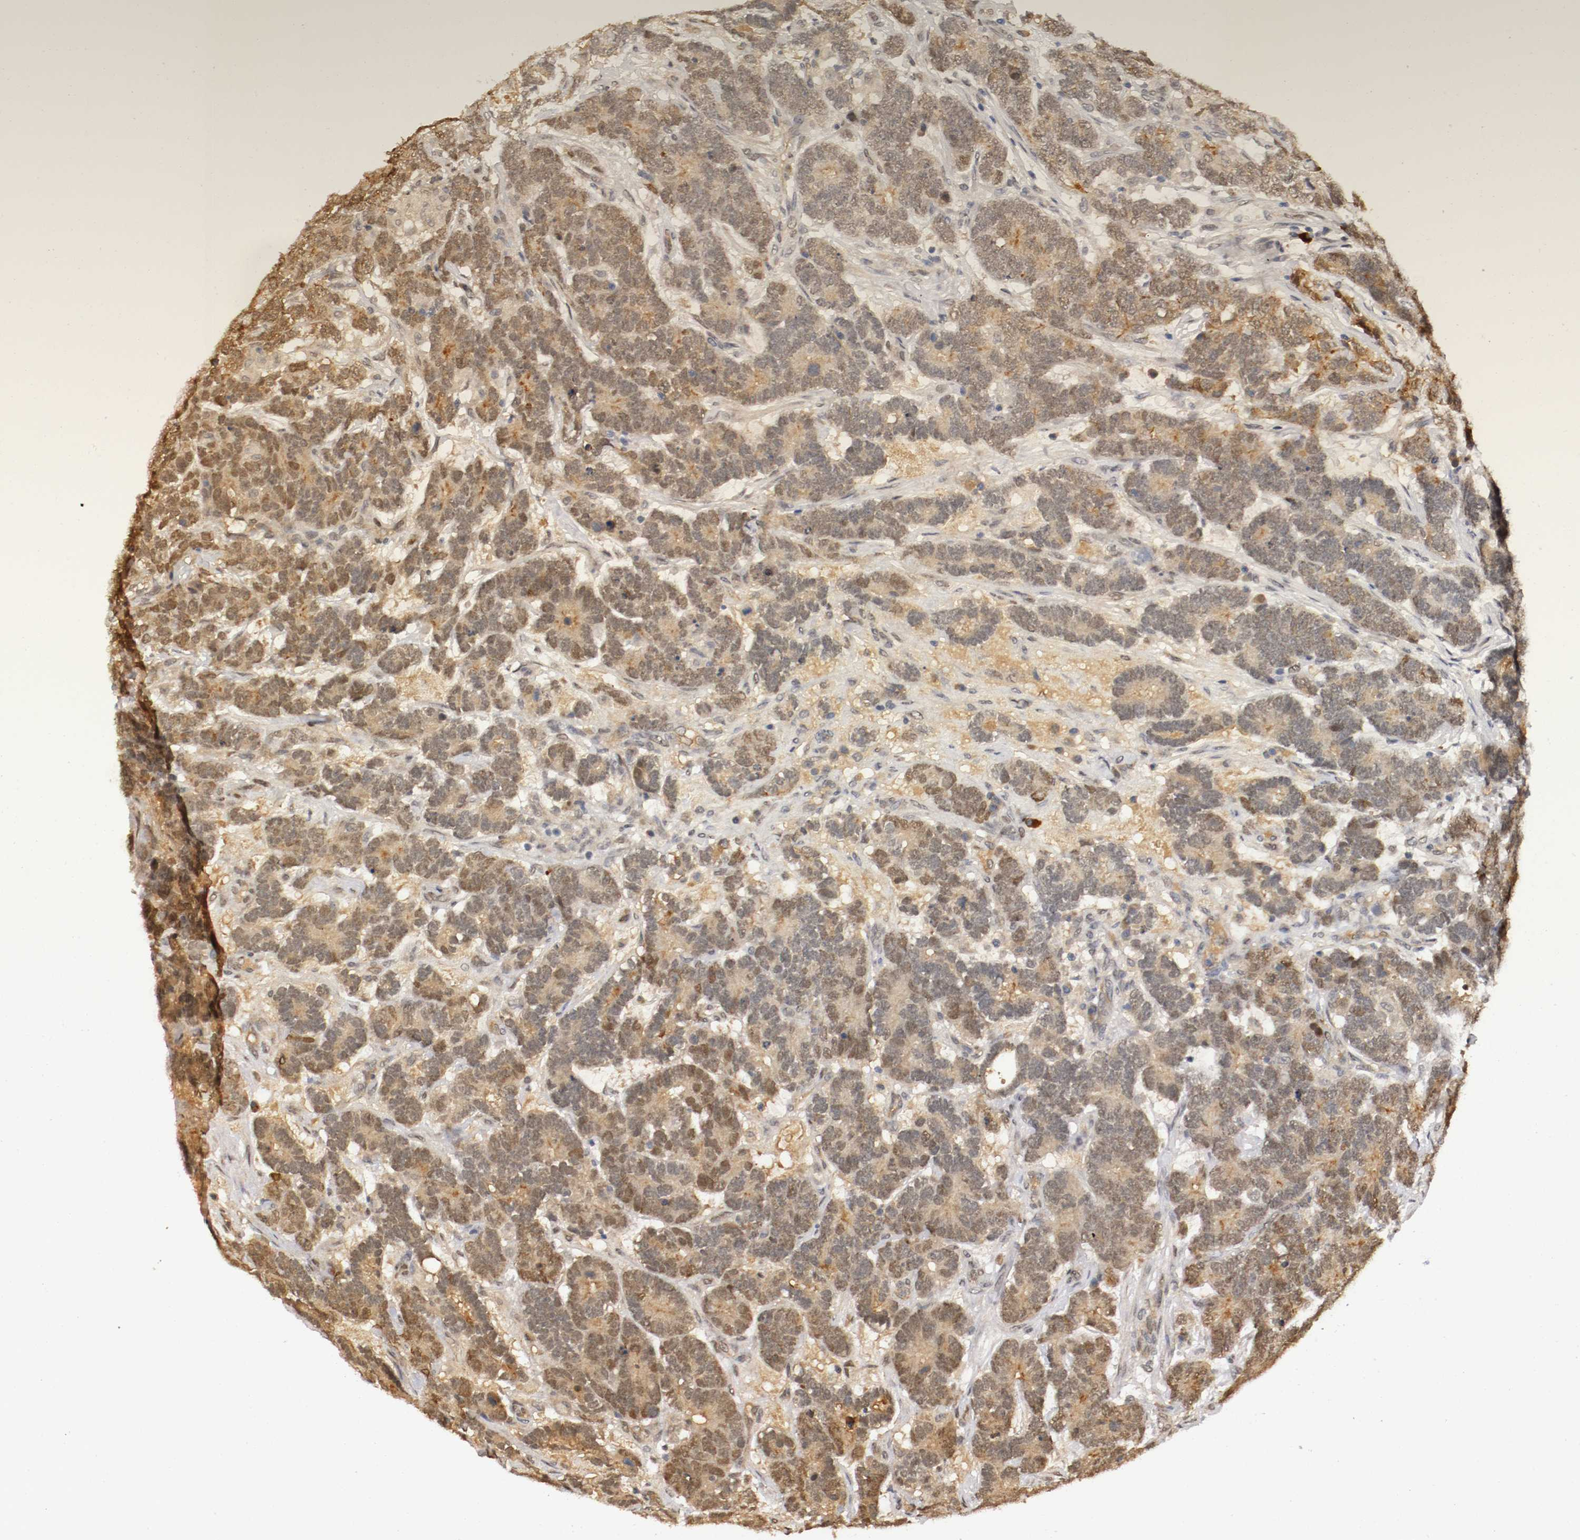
{"staining": {"intensity": "moderate", "quantity": ">75%", "location": "cytoplasmic/membranous,nuclear"}, "tissue": "testis cancer", "cell_type": "Tumor cells", "image_type": "cancer", "snomed": [{"axis": "morphology", "description": "Carcinoma, Embryonal, NOS"}, {"axis": "topography", "description": "Testis"}], "caption": "Immunohistochemical staining of embryonal carcinoma (testis) shows medium levels of moderate cytoplasmic/membranous and nuclear protein positivity in approximately >75% of tumor cells. (Stains: DAB (3,3'-diaminobenzidine) in brown, nuclei in blue, Microscopy: brightfield microscopy at high magnification).", "gene": "DNMT3B", "patient": {"sex": "male", "age": 26}}